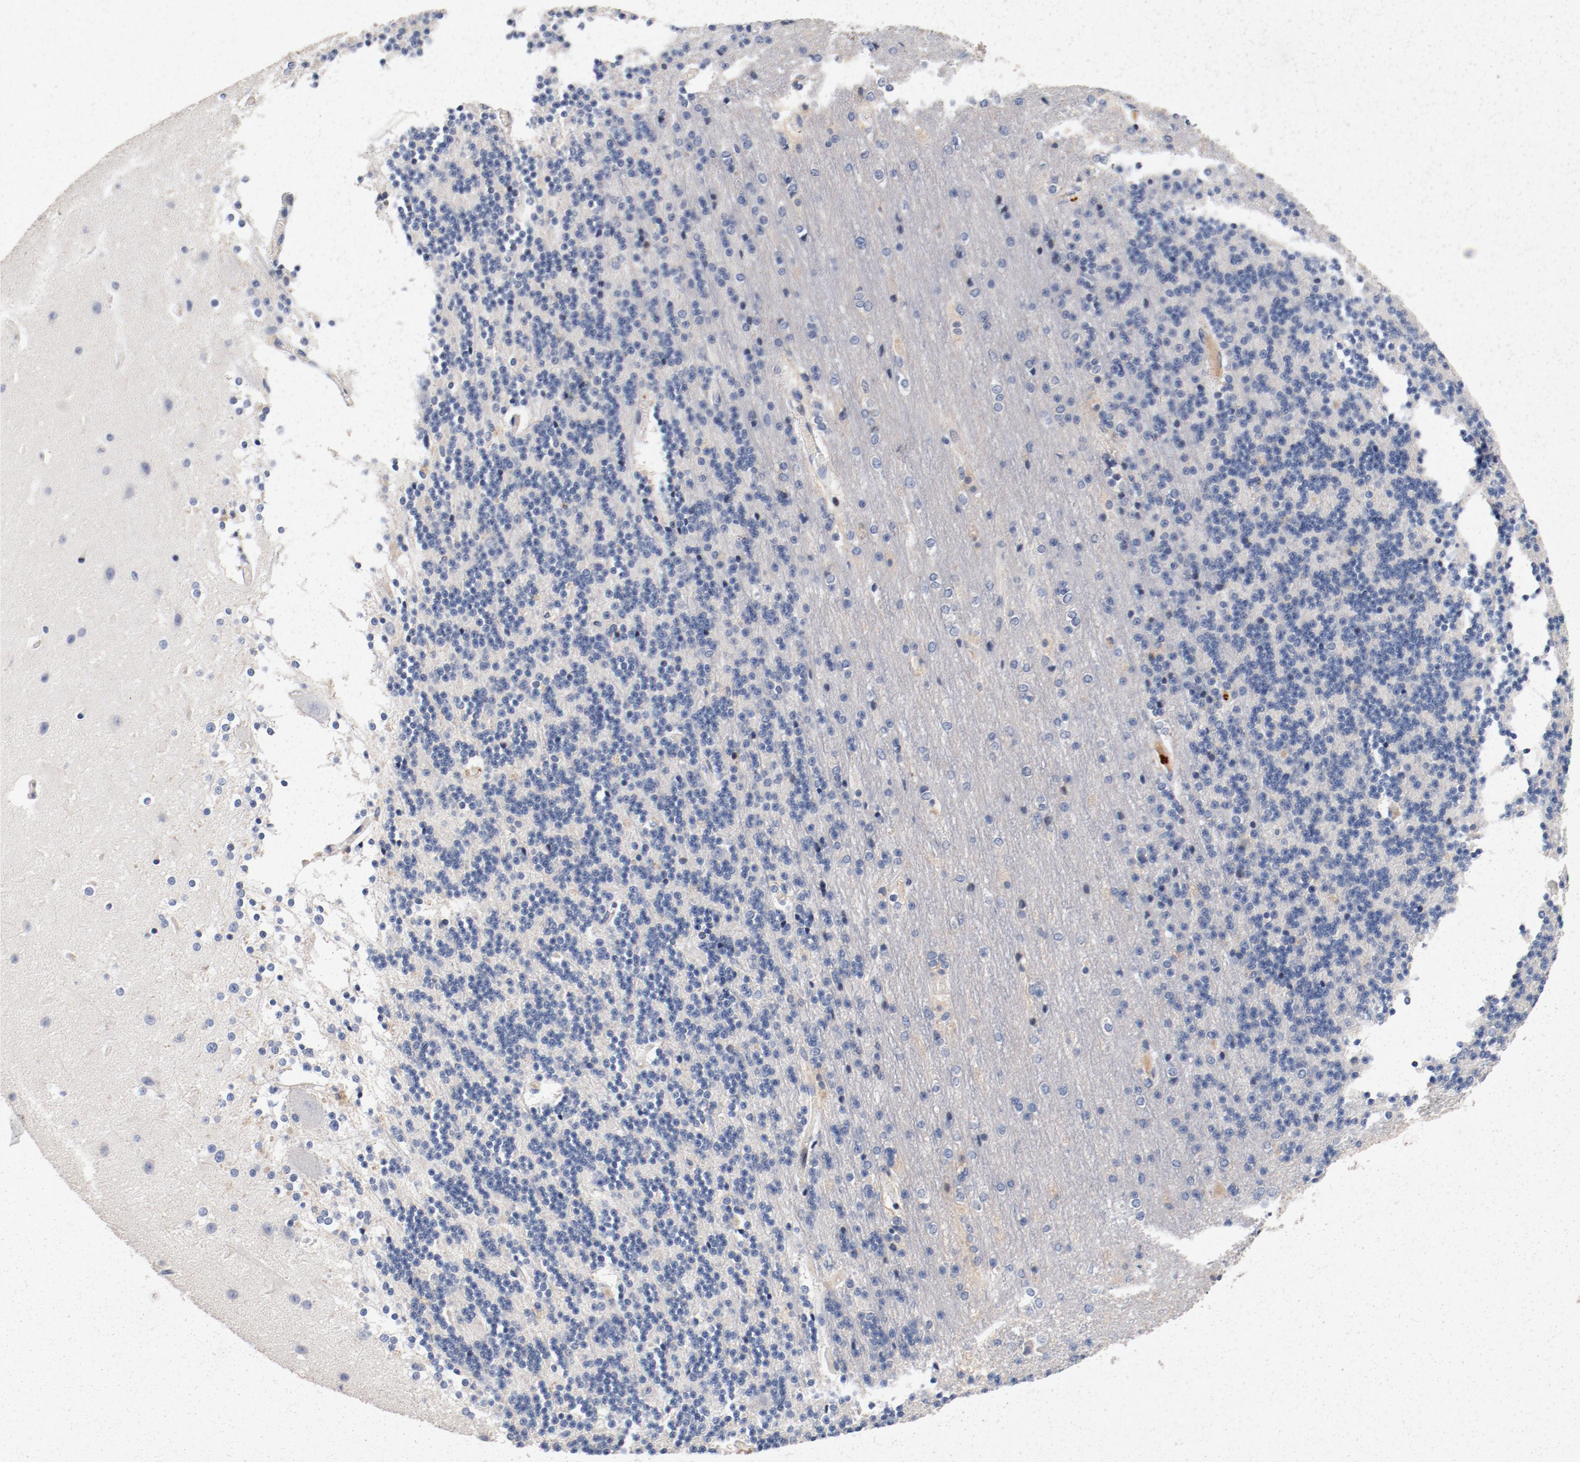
{"staining": {"intensity": "negative", "quantity": "none", "location": "none"}, "tissue": "cerebellum", "cell_type": "Cells in granular layer", "image_type": "normal", "snomed": [{"axis": "morphology", "description": "Normal tissue, NOS"}, {"axis": "topography", "description": "Cerebellum"}], "caption": "Immunohistochemistry (IHC) micrograph of benign cerebellum: cerebellum stained with DAB (3,3'-diaminobenzidine) demonstrates no significant protein expression in cells in granular layer. The staining was performed using DAB to visualize the protein expression in brown, while the nuclei were stained in blue with hematoxylin (Magnification: 20x).", "gene": "PIM1", "patient": {"sex": "female", "age": 54}}